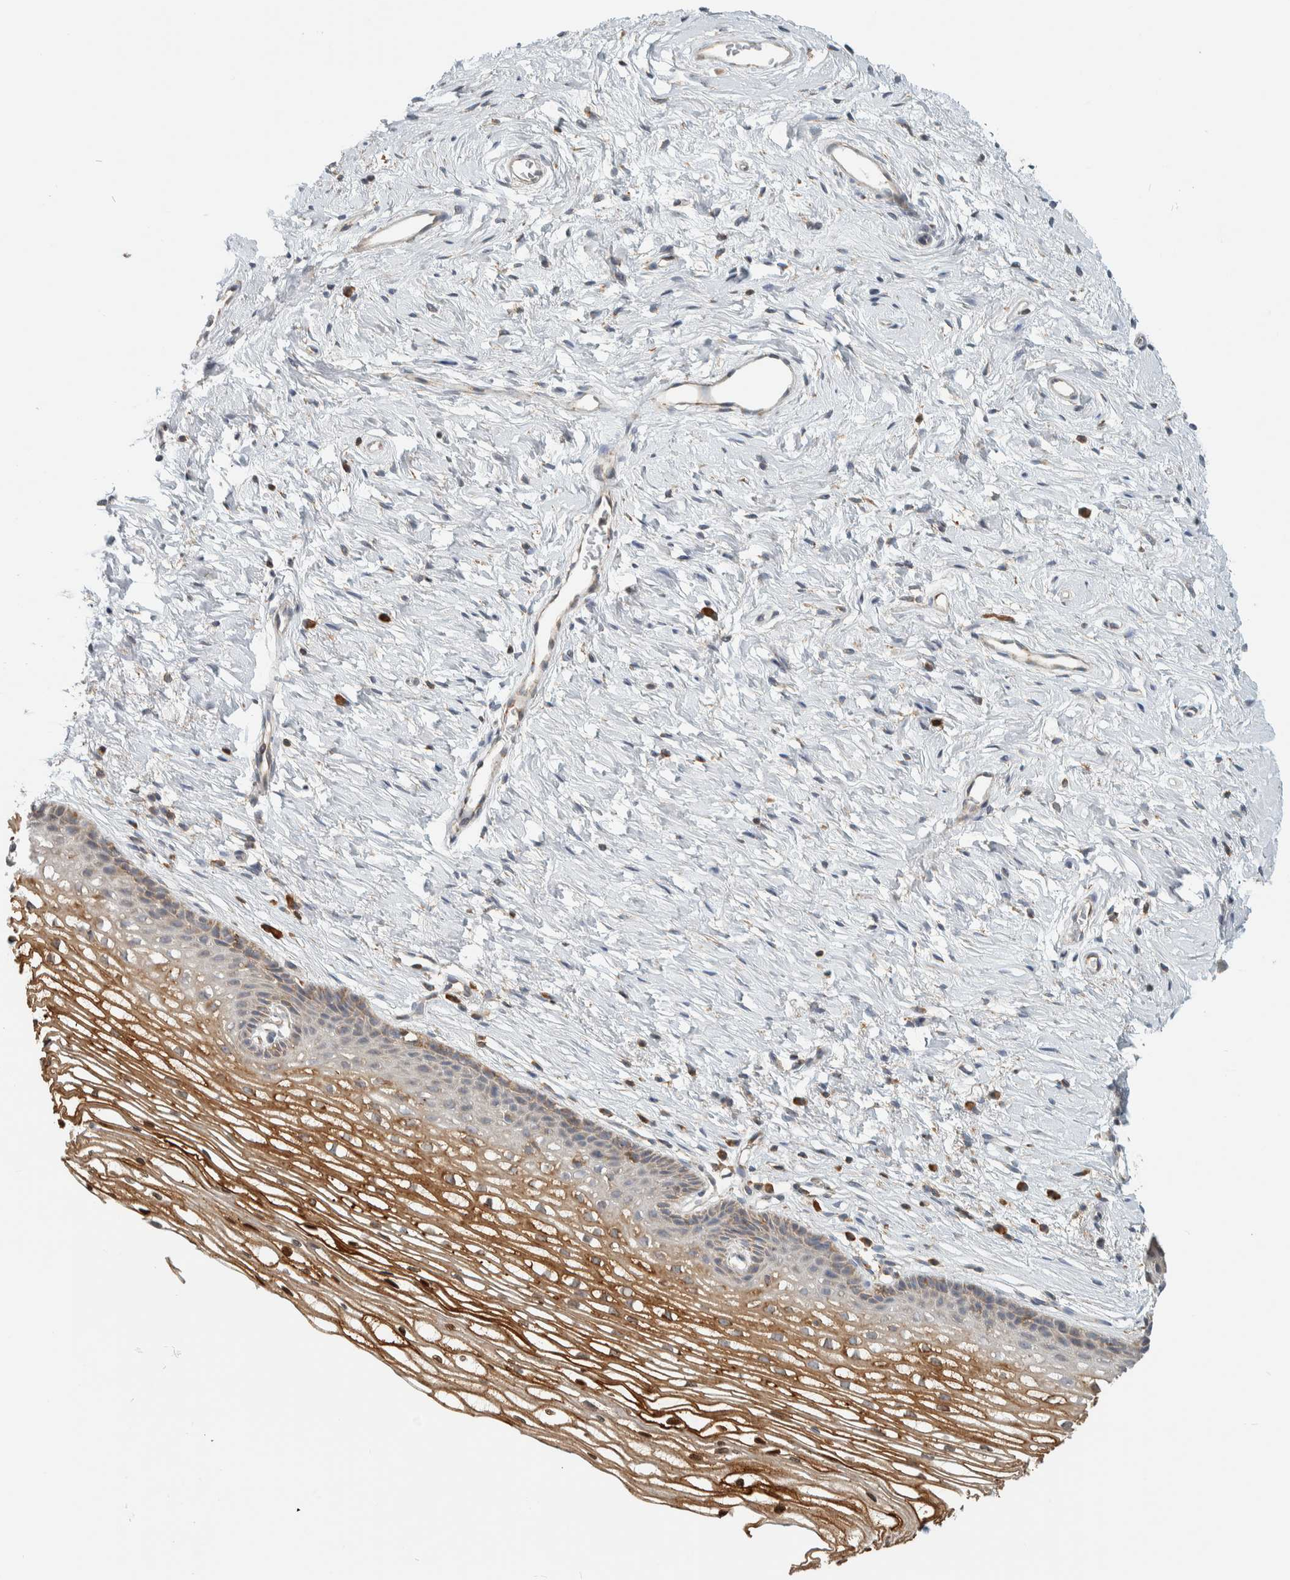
{"staining": {"intensity": "moderate", "quantity": "<25%", "location": "cytoplasmic/membranous"}, "tissue": "cervix", "cell_type": "Glandular cells", "image_type": "normal", "snomed": [{"axis": "morphology", "description": "Normal tissue, NOS"}, {"axis": "topography", "description": "Cervix"}], "caption": "Protein analysis of benign cervix exhibits moderate cytoplasmic/membranous expression in about <25% of glandular cells.", "gene": "CCDC57", "patient": {"sex": "female", "age": 77}}